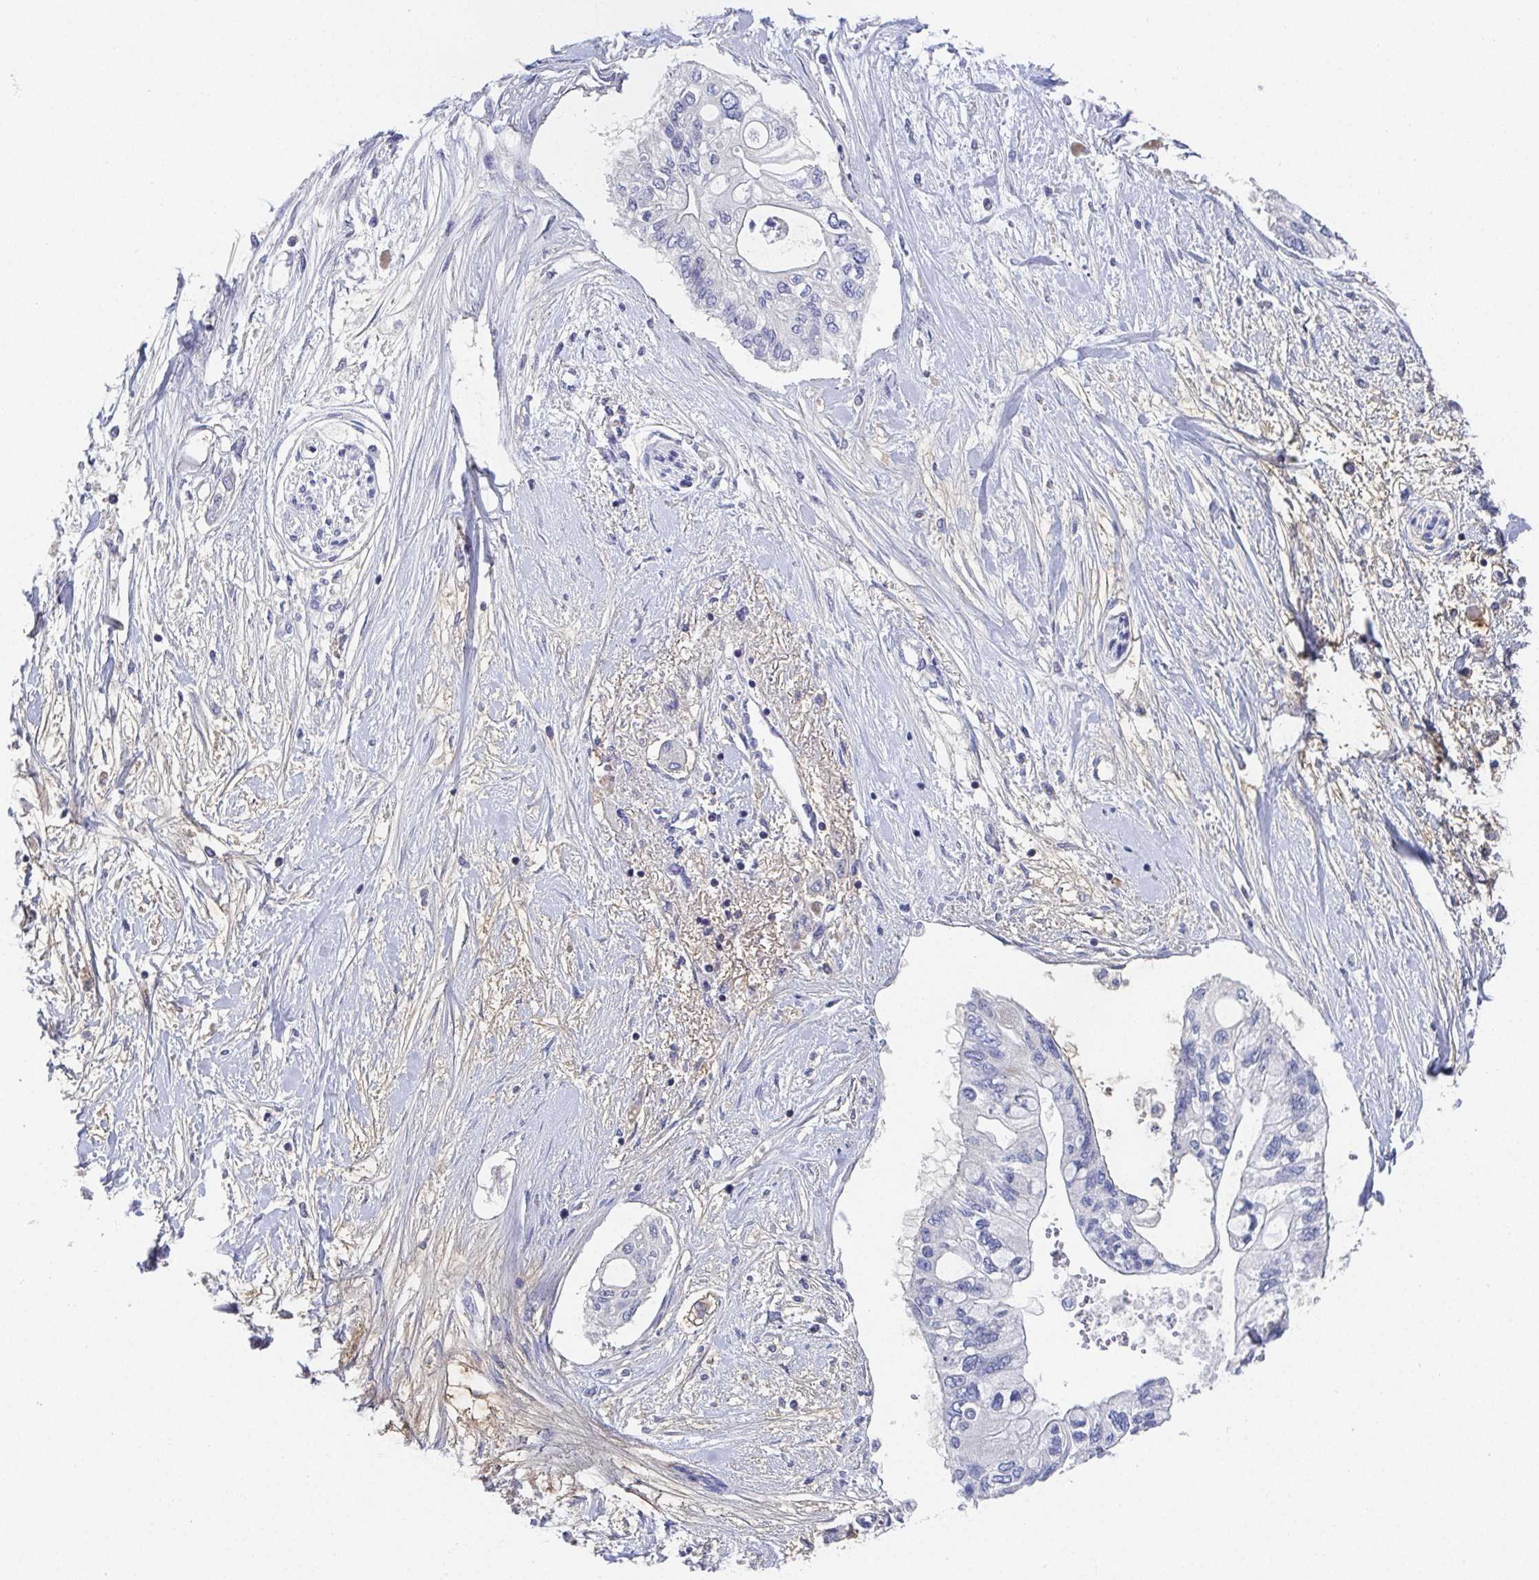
{"staining": {"intensity": "negative", "quantity": "none", "location": "none"}, "tissue": "pancreatic cancer", "cell_type": "Tumor cells", "image_type": "cancer", "snomed": [{"axis": "morphology", "description": "Adenocarcinoma, NOS"}, {"axis": "topography", "description": "Pancreas"}], "caption": "This micrograph is of pancreatic cancer stained with IHC to label a protein in brown with the nuclei are counter-stained blue. There is no positivity in tumor cells.", "gene": "ATP5F1C", "patient": {"sex": "female", "age": 77}}